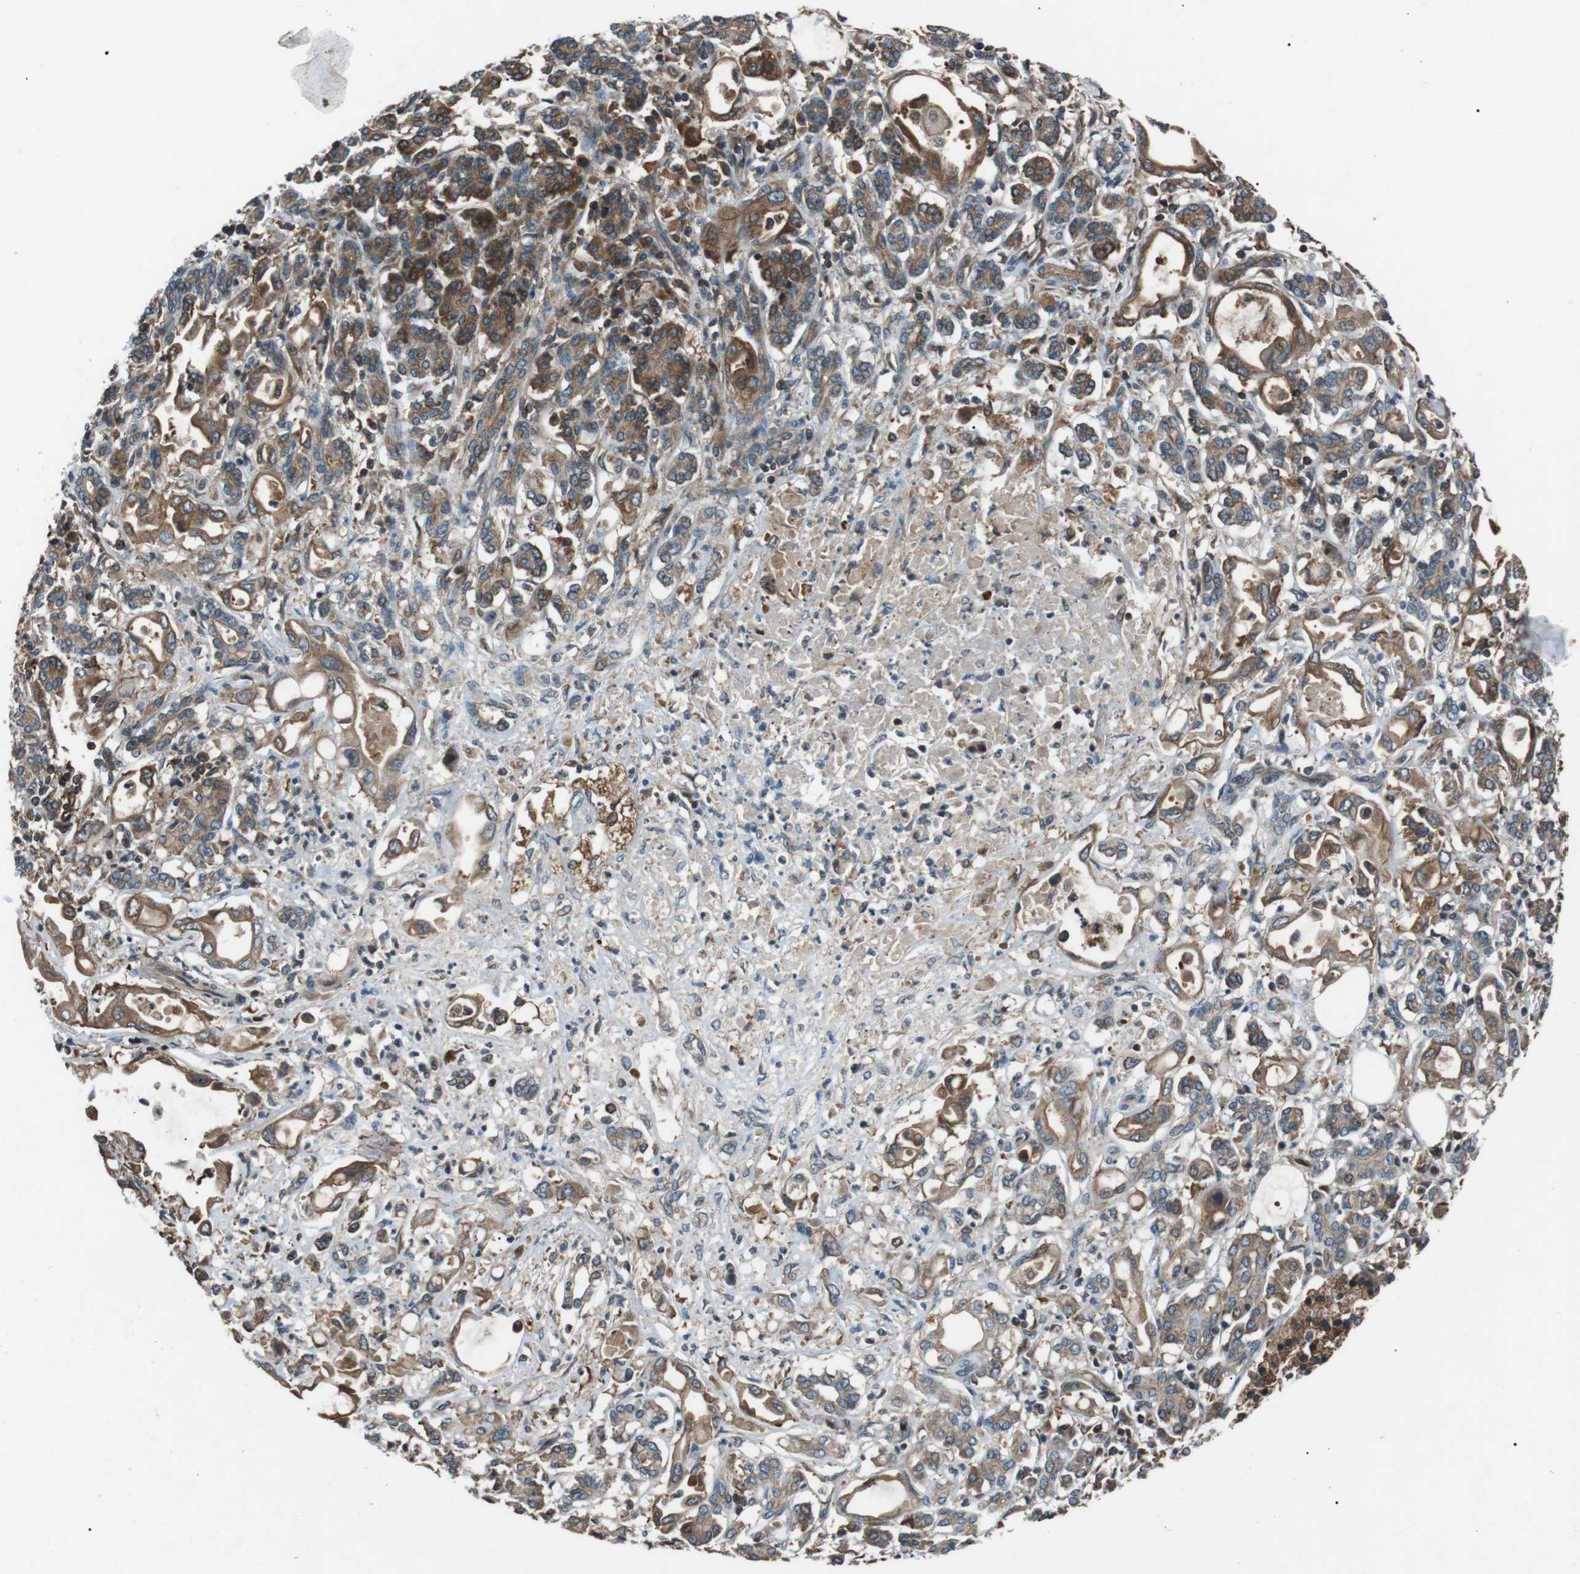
{"staining": {"intensity": "moderate", "quantity": ">75%", "location": "cytoplasmic/membranous"}, "tissue": "pancreatic cancer", "cell_type": "Tumor cells", "image_type": "cancer", "snomed": [{"axis": "morphology", "description": "Adenocarcinoma, NOS"}, {"axis": "topography", "description": "Pancreas"}], "caption": "Protein staining shows moderate cytoplasmic/membranous expression in approximately >75% of tumor cells in pancreatic cancer. (IHC, brightfield microscopy, high magnification).", "gene": "GPR161", "patient": {"sex": "female", "age": 57}}